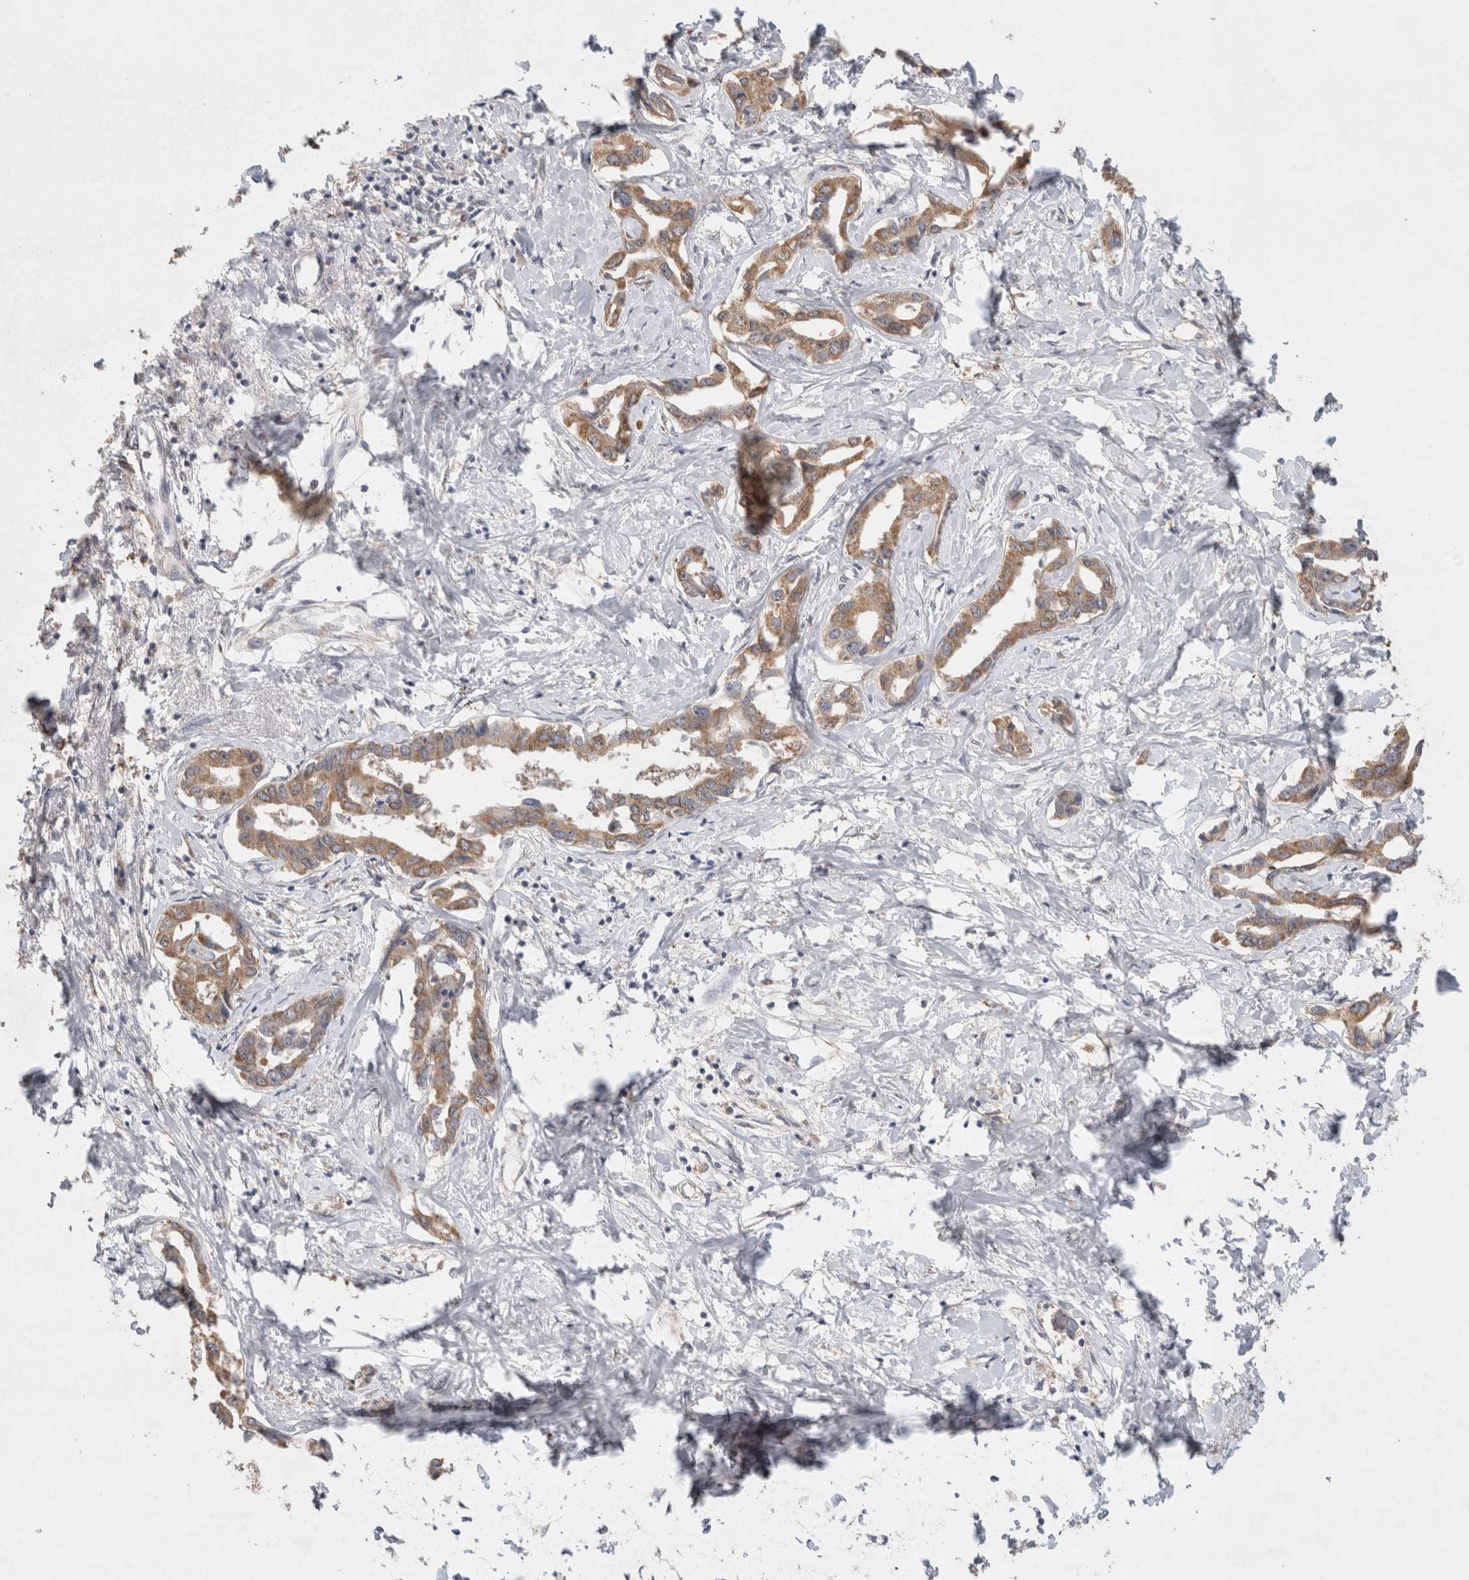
{"staining": {"intensity": "moderate", "quantity": ">75%", "location": "cytoplasmic/membranous"}, "tissue": "liver cancer", "cell_type": "Tumor cells", "image_type": "cancer", "snomed": [{"axis": "morphology", "description": "Cholangiocarcinoma"}, {"axis": "topography", "description": "Liver"}], "caption": "Liver cancer stained with DAB (3,3'-diaminobenzidine) IHC reveals medium levels of moderate cytoplasmic/membranous staining in about >75% of tumor cells.", "gene": "RAB14", "patient": {"sex": "male", "age": 59}}